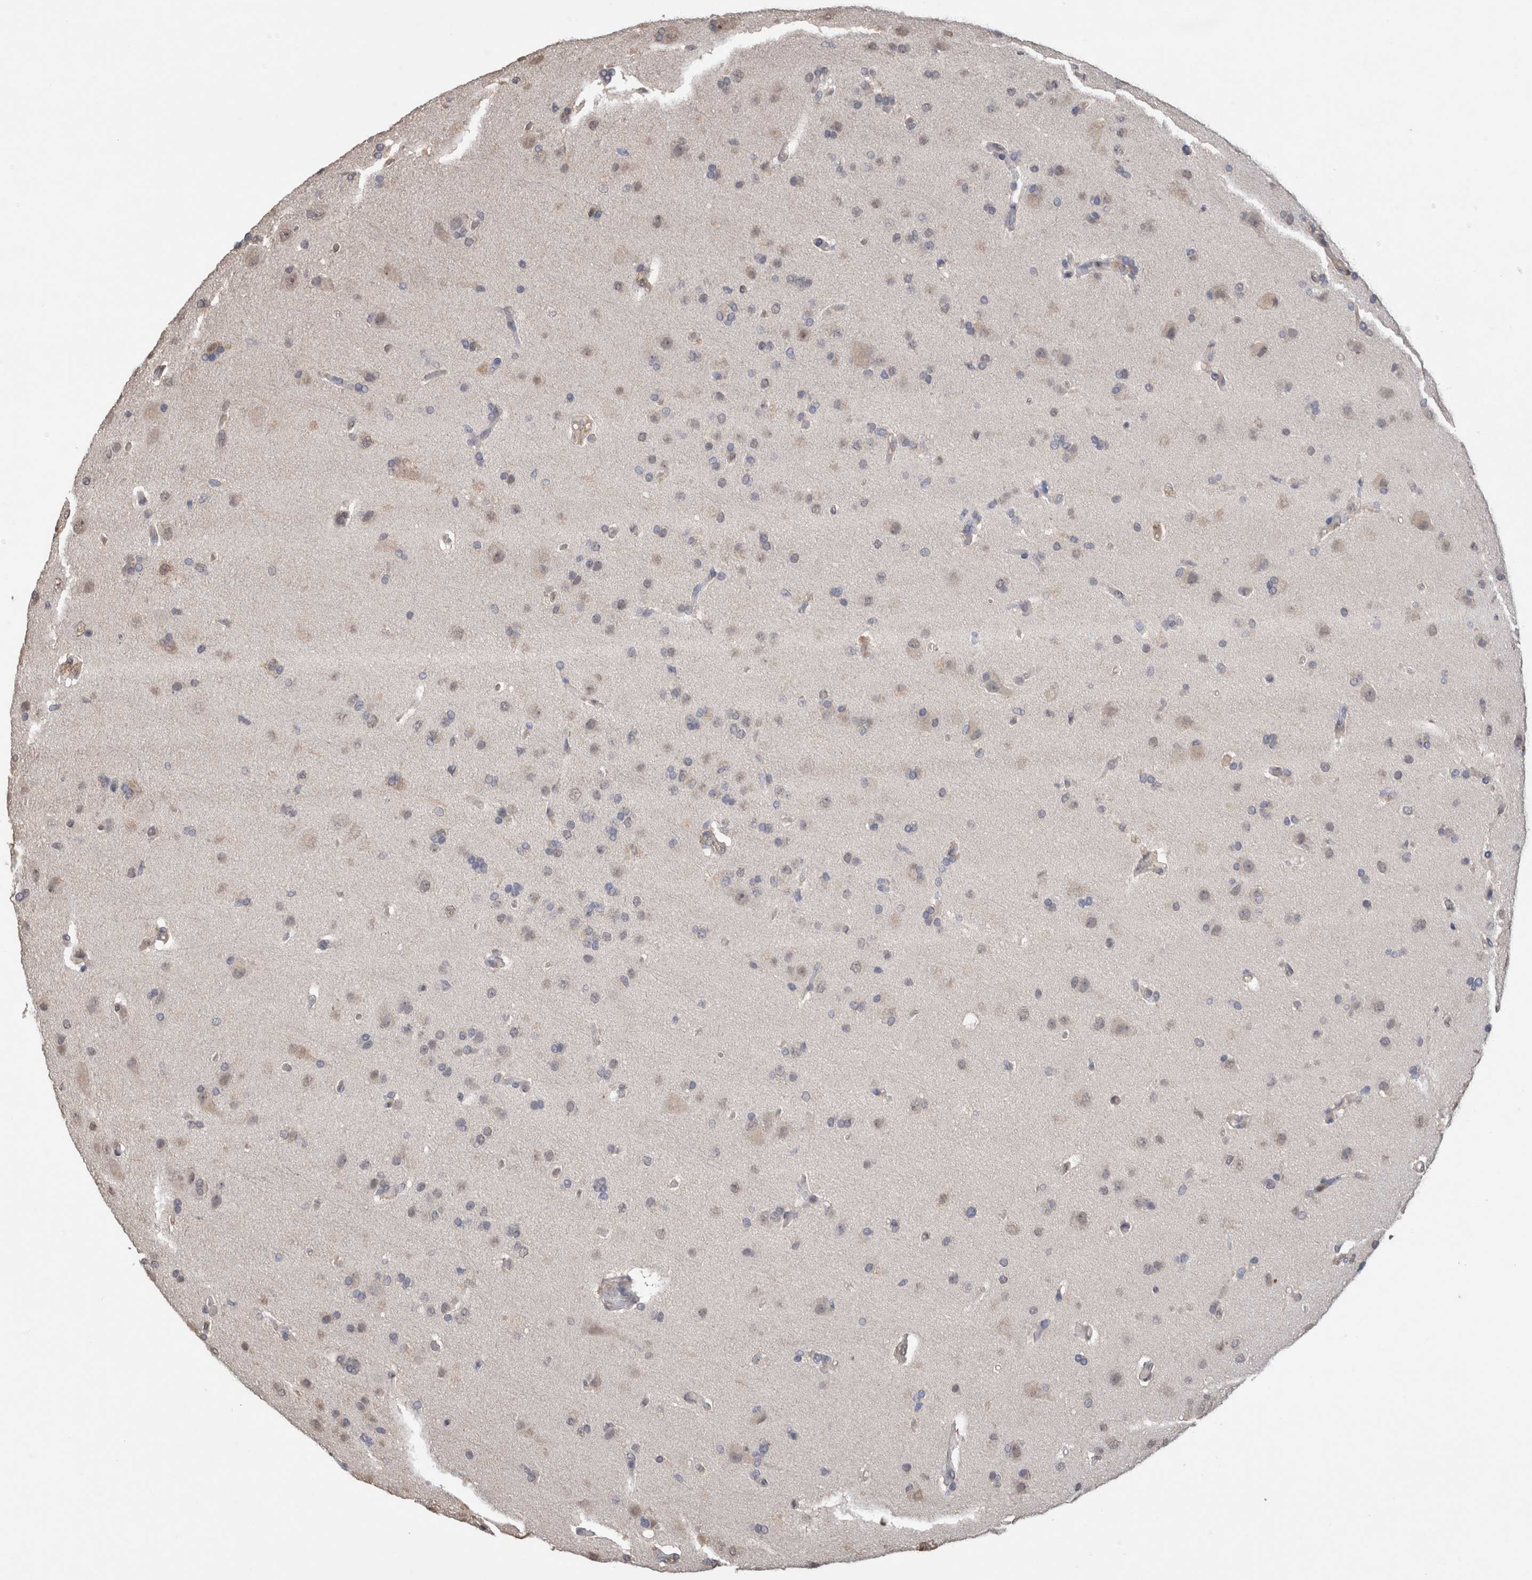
{"staining": {"intensity": "negative", "quantity": "none", "location": "none"}, "tissue": "glioma", "cell_type": "Tumor cells", "image_type": "cancer", "snomed": [{"axis": "morphology", "description": "Glioma, malignant, High grade"}, {"axis": "topography", "description": "Brain"}], "caption": "Malignant high-grade glioma stained for a protein using IHC reveals no positivity tumor cells.", "gene": "S100A10", "patient": {"sex": "male", "age": 72}}